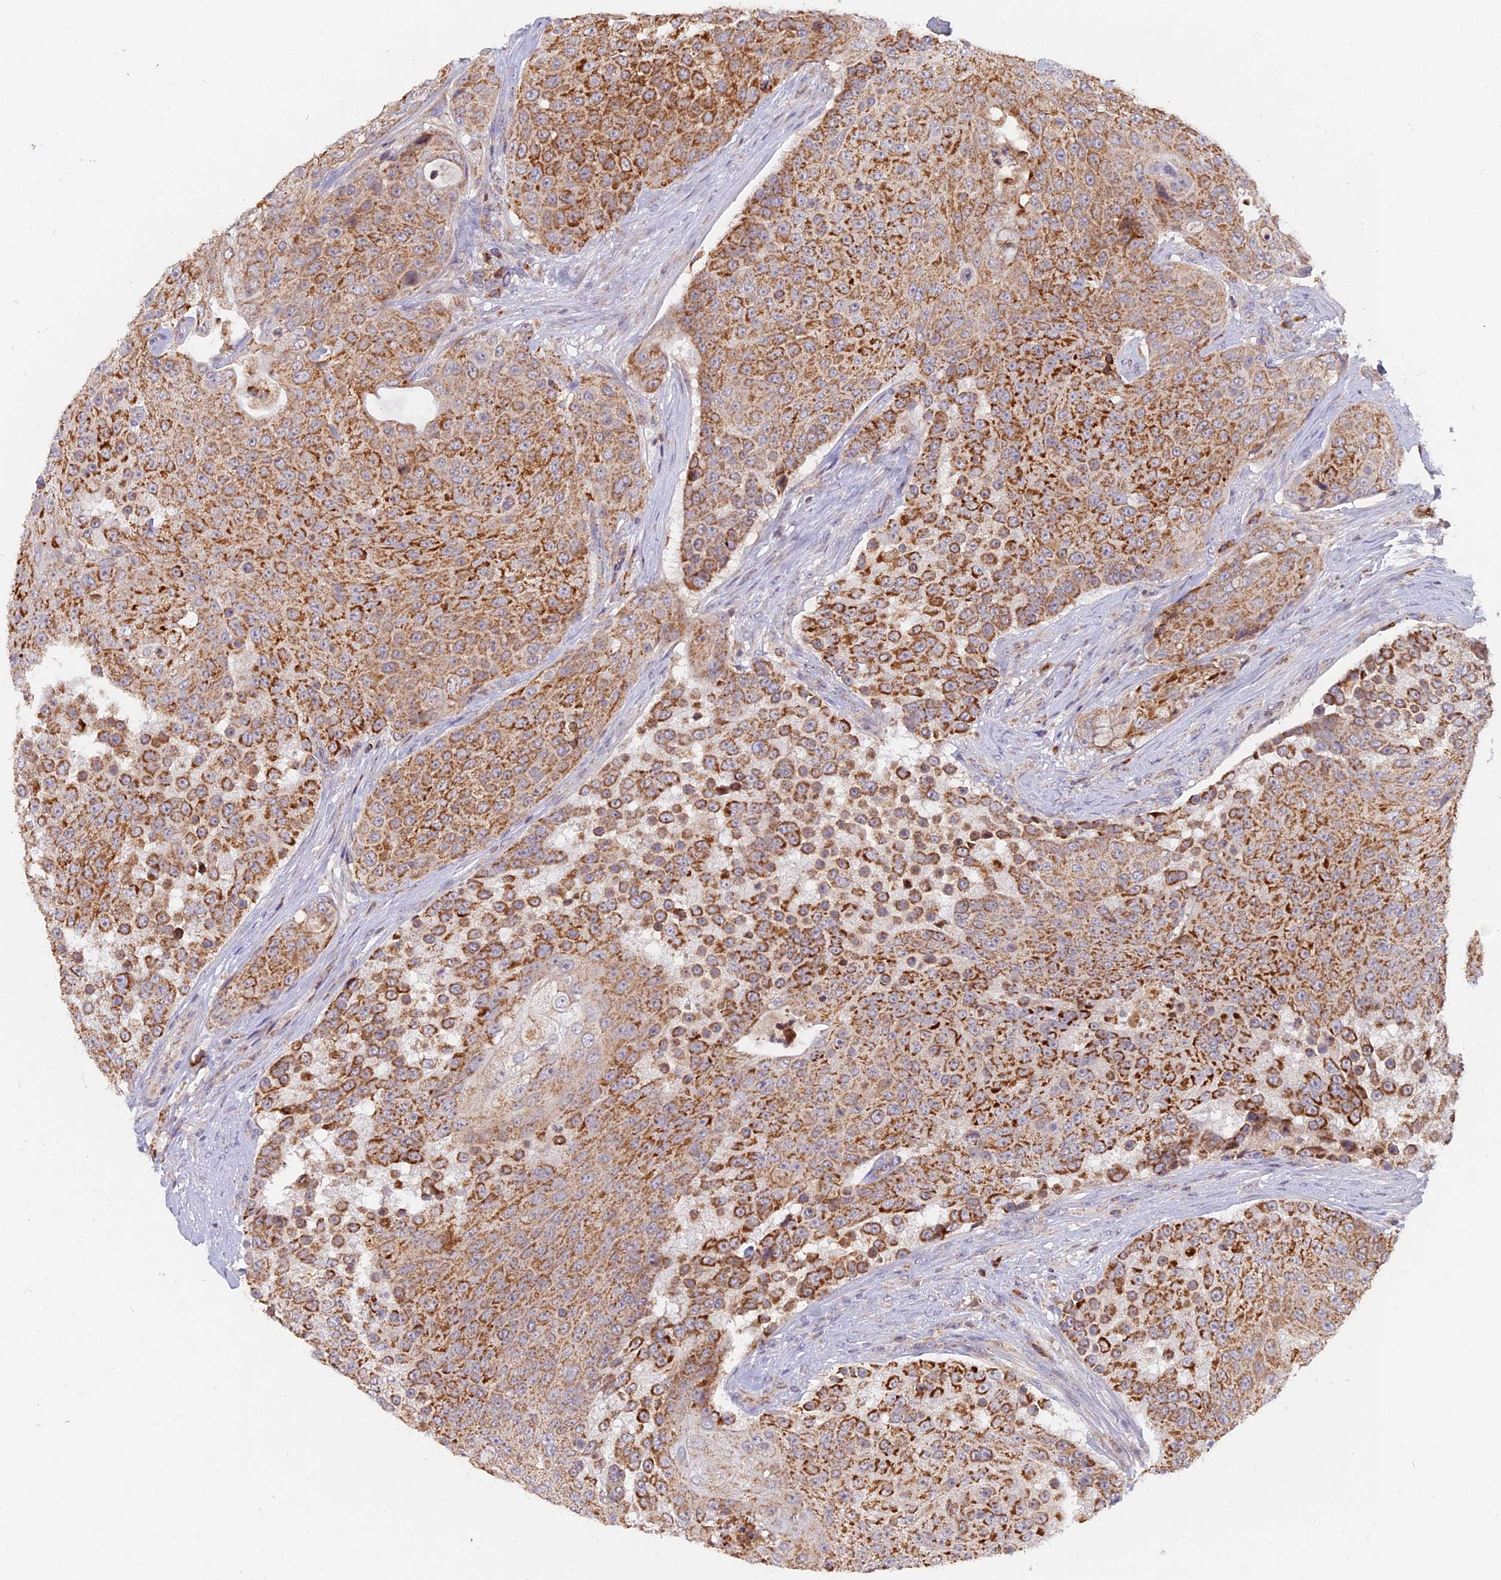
{"staining": {"intensity": "moderate", "quantity": ">75%", "location": "cytoplasmic/membranous"}, "tissue": "urothelial cancer", "cell_type": "Tumor cells", "image_type": "cancer", "snomed": [{"axis": "morphology", "description": "Urothelial carcinoma, High grade"}, {"axis": "topography", "description": "Urinary bladder"}], "caption": "Moderate cytoplasmic/membranous staining for a protein is present in about >75% of tumor cells of urothelial cancer using immunohistochemistry.", "gene": "MPV17L", "patient": {"sex": "female", "age": 63}}